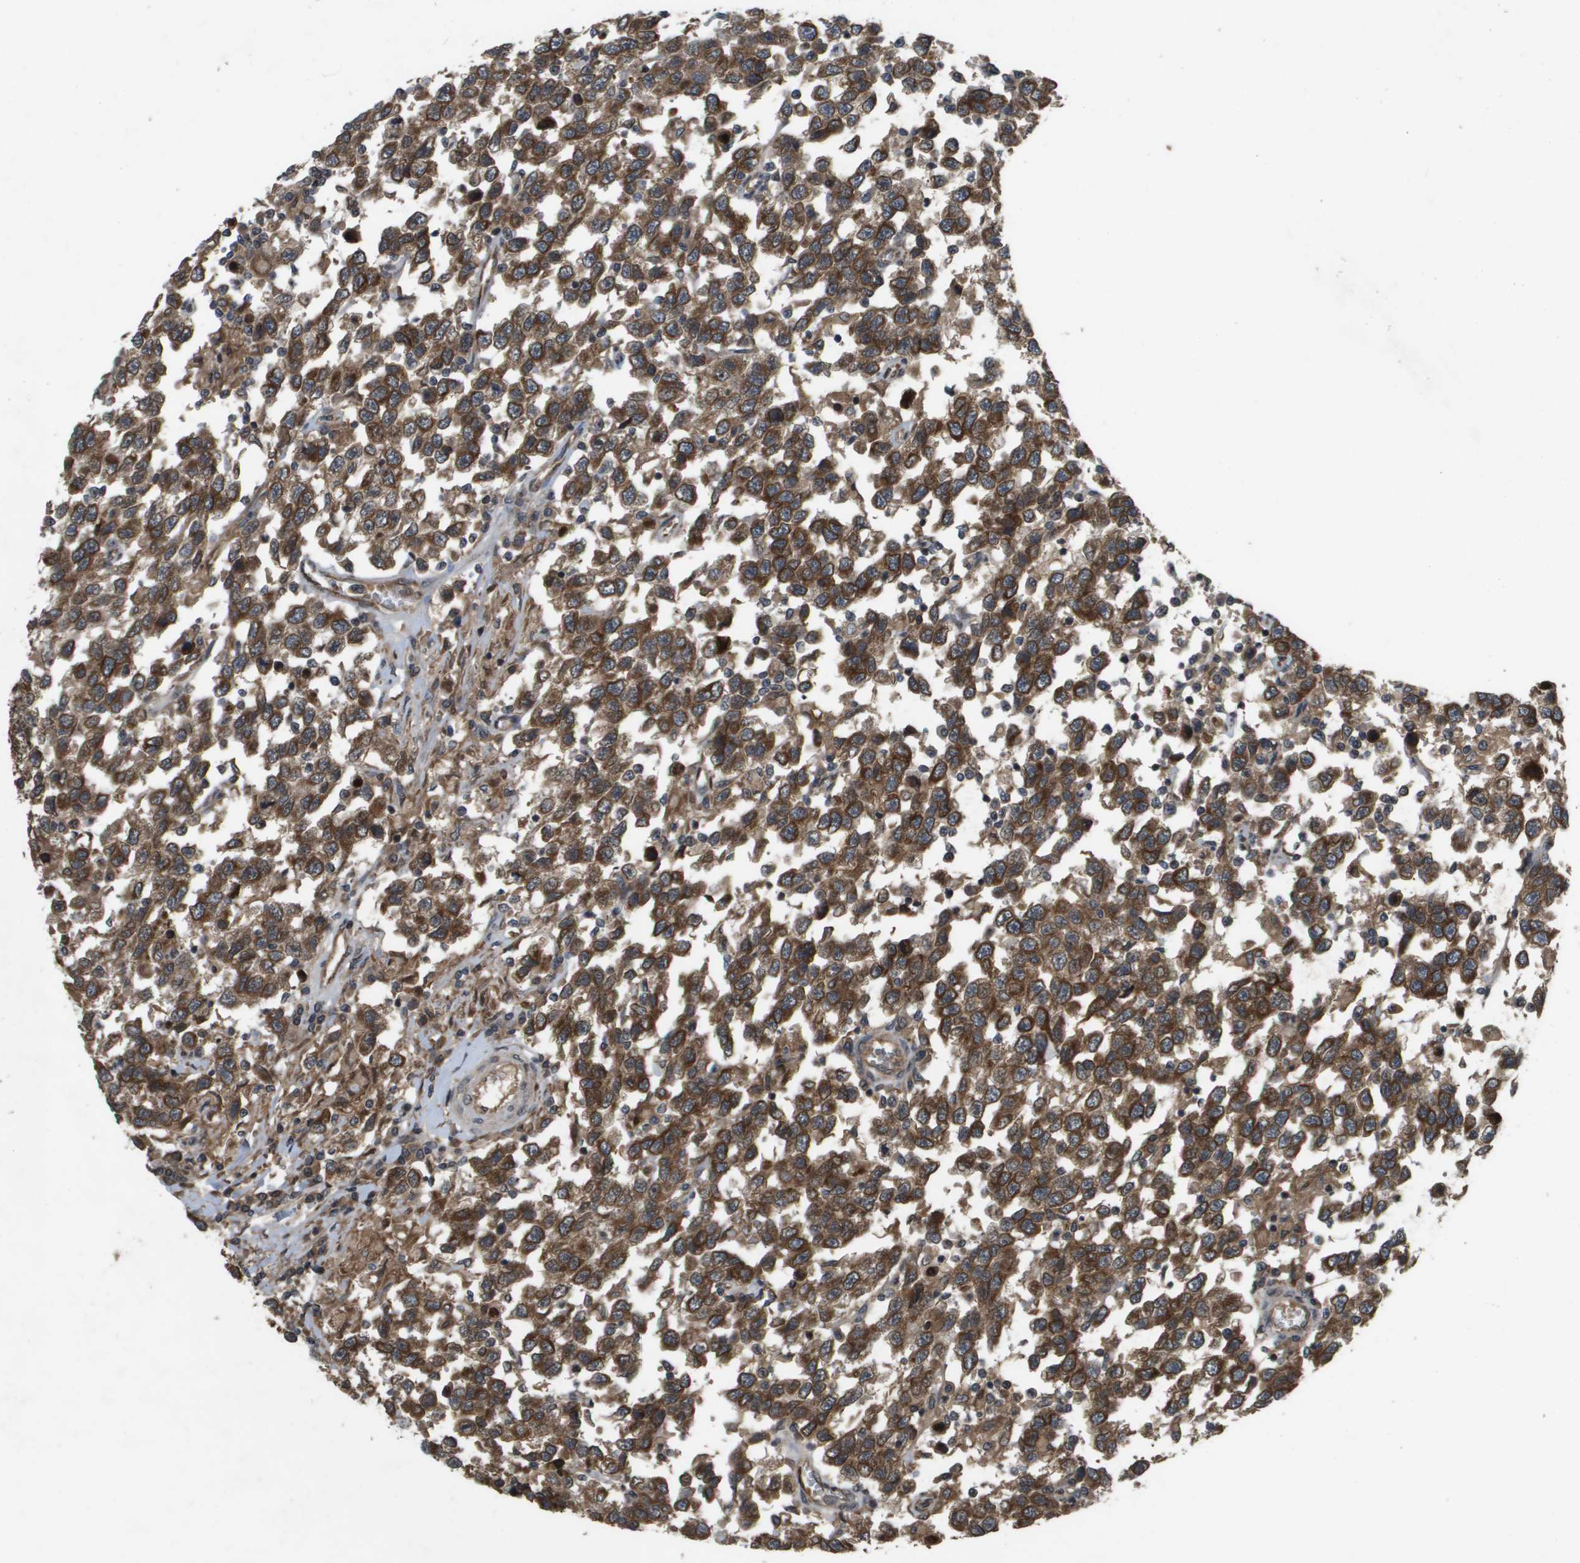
{"staining": {"intensity": "moderate", "quantity": ">75%", "location": "cytoplasmic/membranous"}, "tissue": "testis cancer", "cell_type": "Tumor cells", "image_type": "cancer", "snomed": [{"axis": "morphology", "description": "Seminoma, NOS"}, {"axis": "topography", "description": "Testis"}], "caption": "Protein expression analysis of testis seminoma reveals moderate cytoplasmic/membranous positivity in about >75% of tumor cells.", "gene": "SPTLC1", "patient": {"sex": "male", "age": 41}}